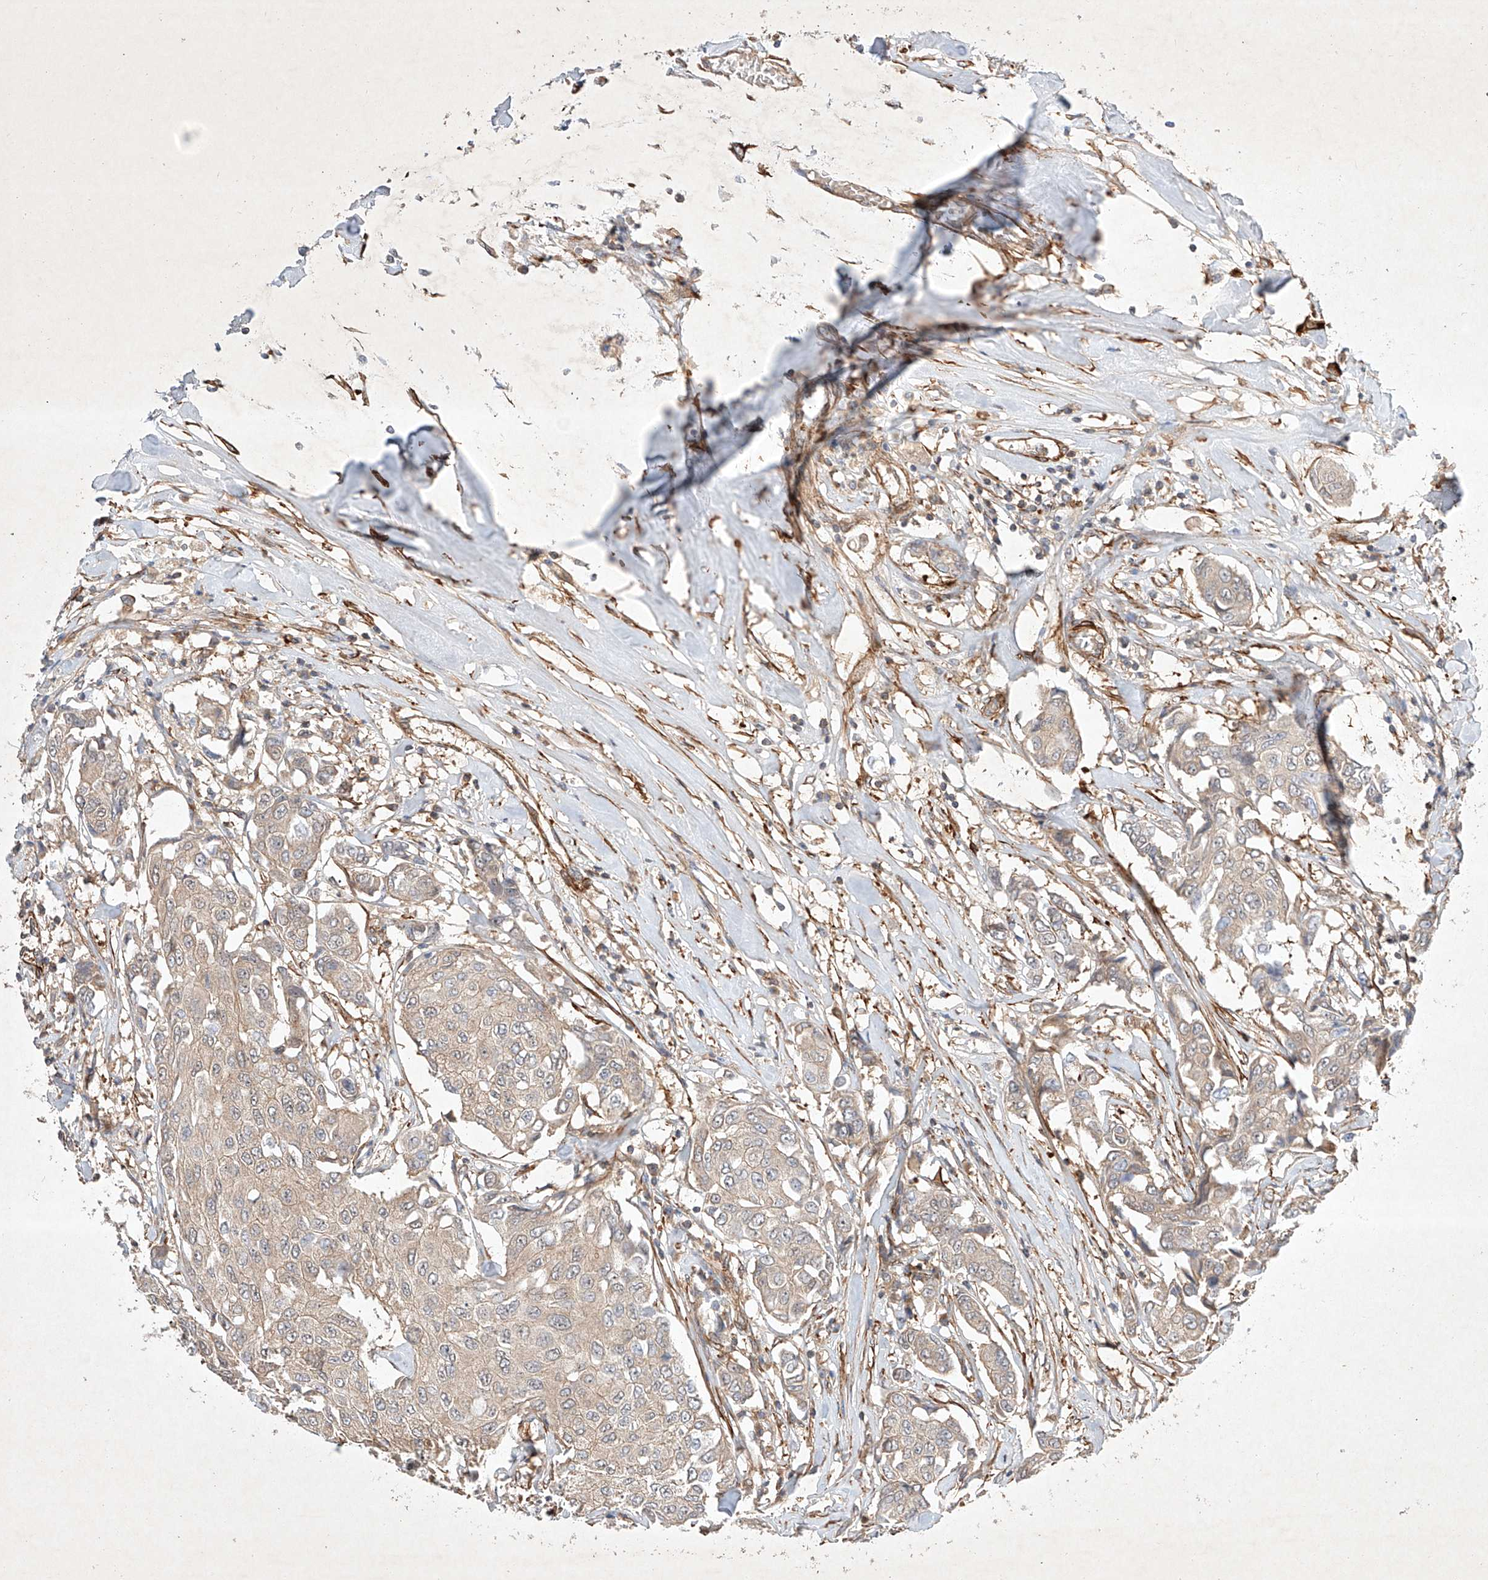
{"staining": {"intensity": "weak", "quantity": "<25%", "location": "cytoplasmic/membranous"}, "tissue": "breast cancer", "cell_type": "Tumor cells", "image_type": "cancer", "snomed": [{"axis": "morphology", "description": "Duct carcinoma"}, {"axis": "topography", "description": "Breast"}], "caption": "IHC photomicrograph of neoplastic tissue: breast cancer (infiltrating ductal carcinoma) stained with DAB displays no significant protein expression in tumor cells.", "gene": "ARHGAP33", "patient": {"sex": "female", "age": 80}}